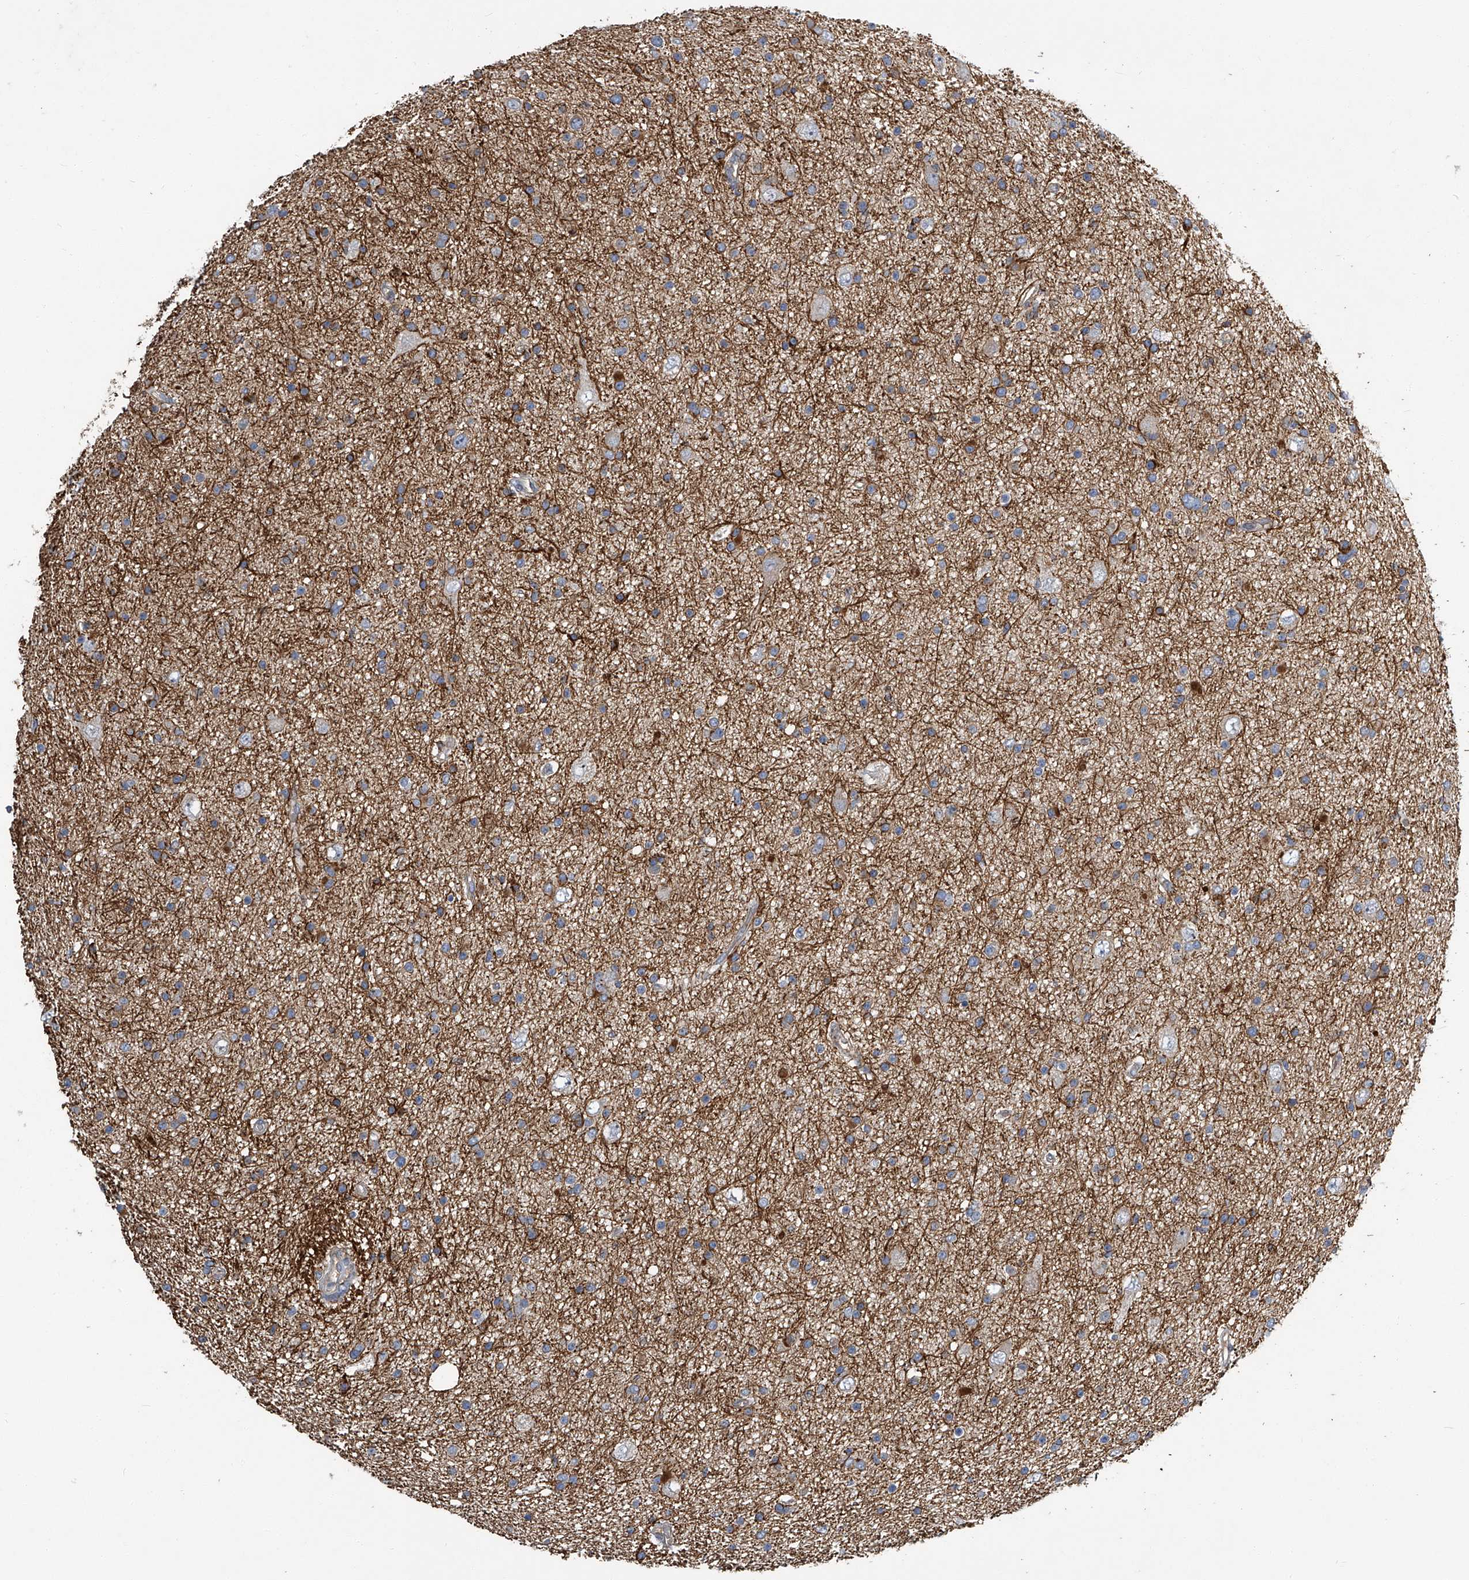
{"staining": {"intensity": "weak", "quantity": "25%-75%", "location": "cytoplasmic/membranous"}, "tissue": "glioma", "cell_type": "Tumor cells", "image_type": "cancer", "snomed": [{"axis": "morphology", "description": "Glioma, malignant, Low grade"}, {"axis": "topography", "description": "Cerebral cortex"}], "caption": "Weak cytoplasmic/membranous staining for a protein is present in approximately 25%-75% of tumor cells of malignant low-grade glioma using immunohistochemistry.", "gene": "FAM167A", "patient": {"sex": "female", "age": 39}}